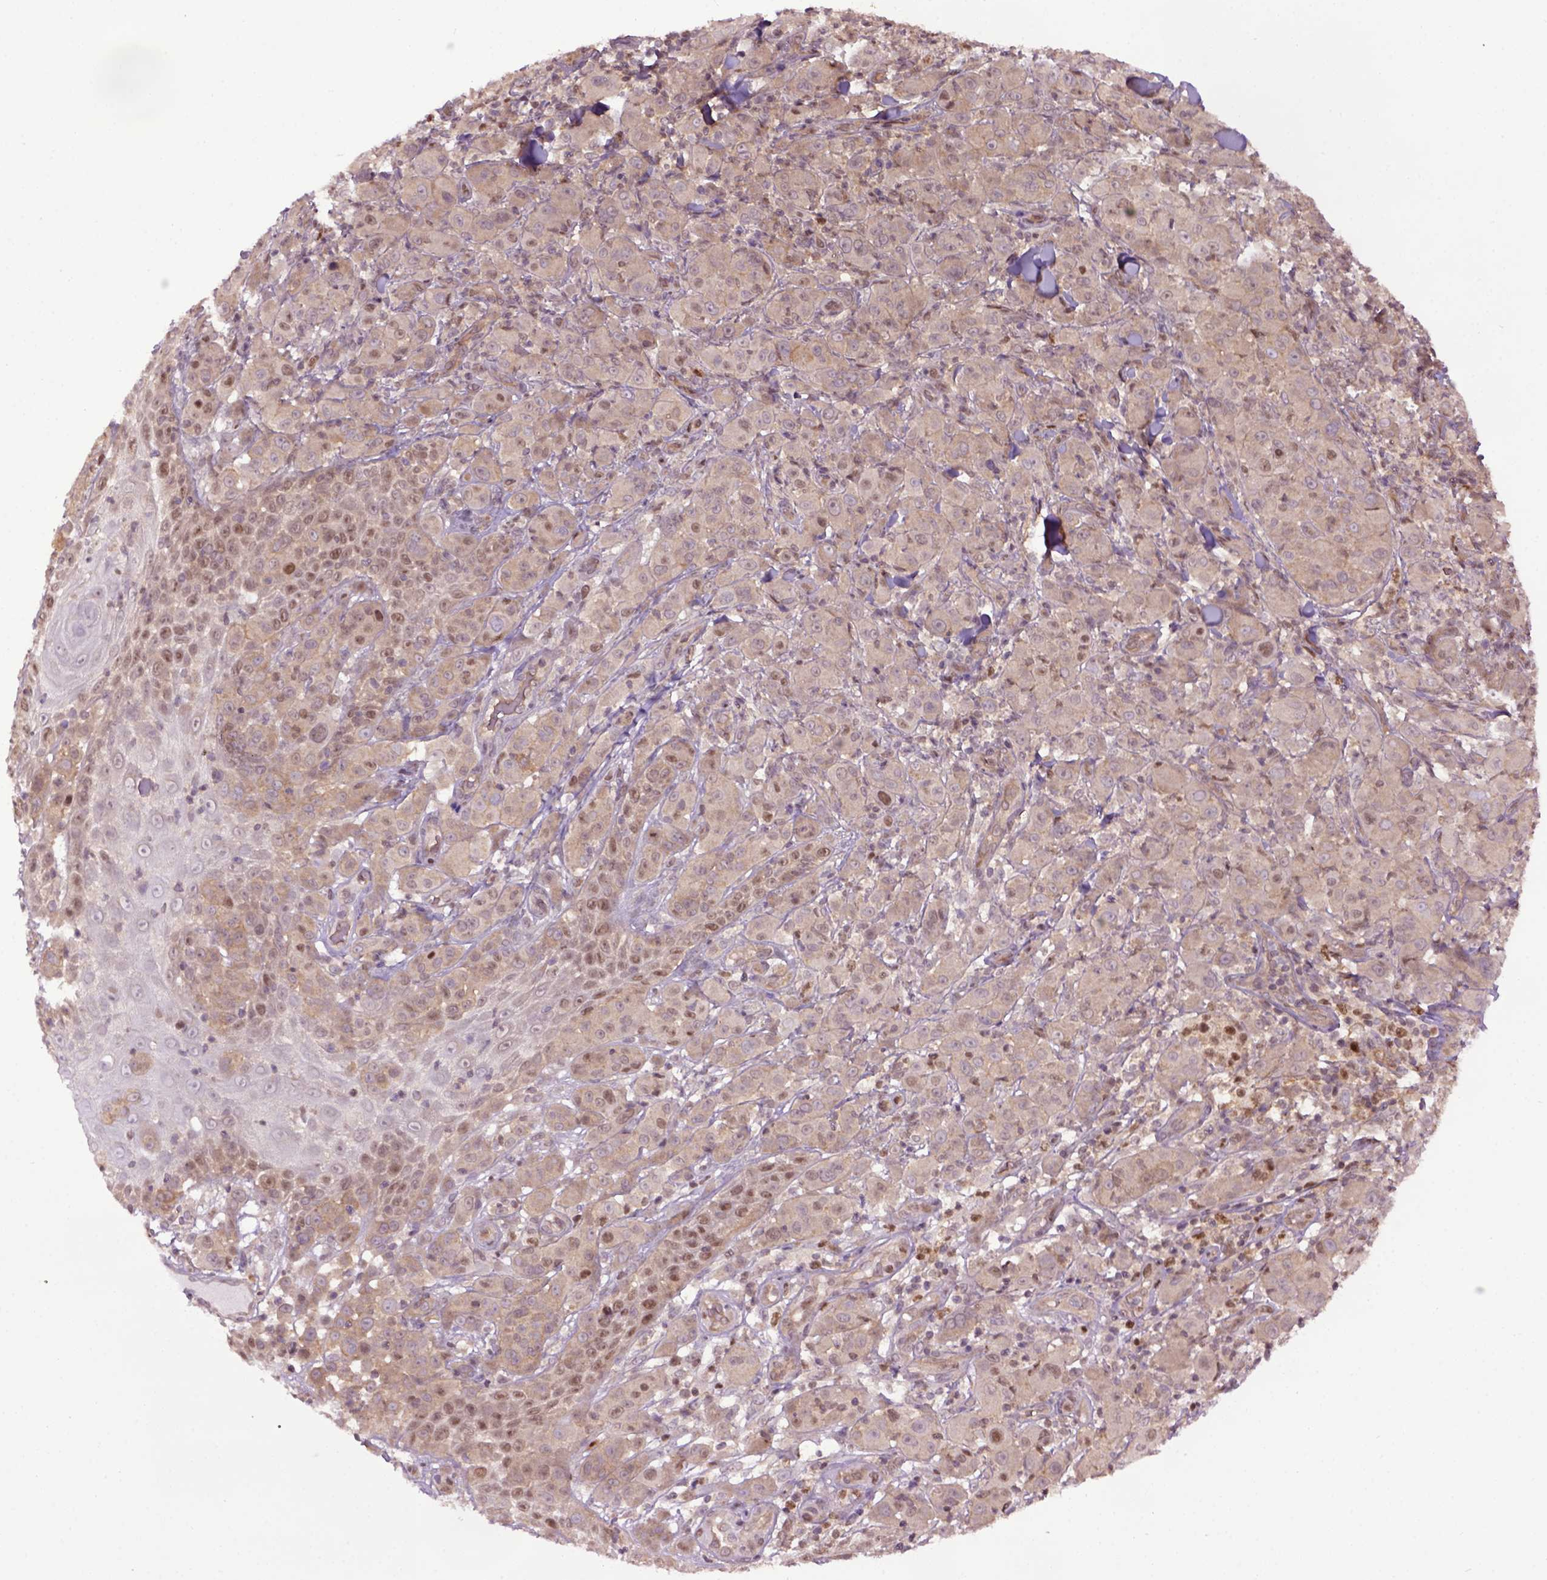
{"staining": {"intensity": "moderate", "quantity": ">75%", "location": "cytoplasmic/membranous"}, "tissue": "melanoma", "cell_type": "Tumor cells", "image_type": "cancer", "snomed": [{"axis": "morphology", "description": "Malignant melanoma, NOS"}, {"axis": "topography", "description": "Skin"}], "caption": "Melanoma tissue displays moderate cytoplasmic/membranous expression in about >75% of tumor cells (DAB (3,3'-diaminobenzidine) = brown stain, brightfield microscopy at high magnification).", "gene": "WDR48", "patient": {"sex": "female", "age": 87}}